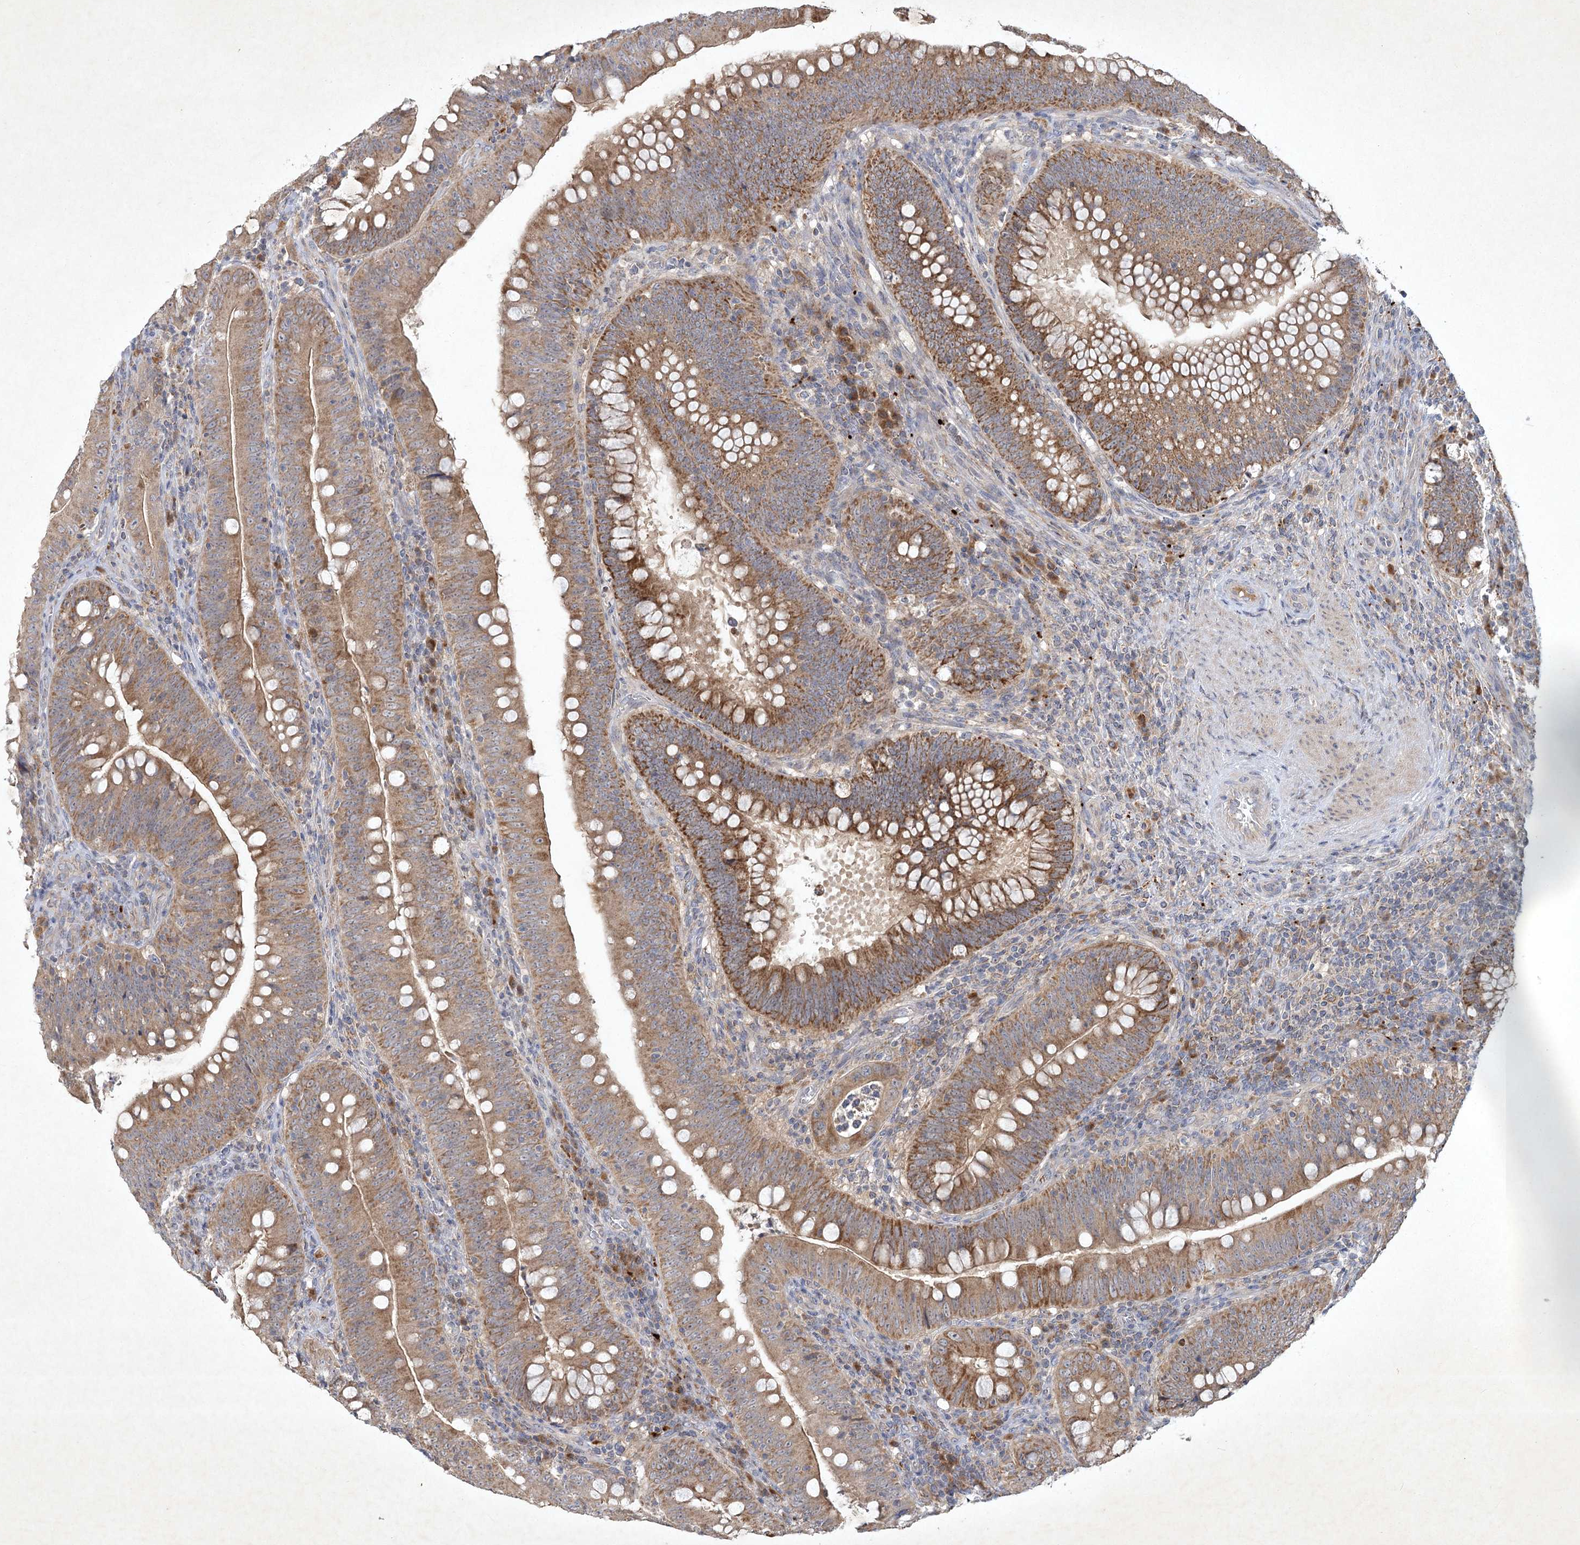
{"staining": {"intensity": "moderate", "quantity": ">75%", "location": "cytoplasmic/membranous"}, "tissue": "colorectal cancer", "cell_type": "Tumor cells", "image_type": "cancer", "snomed": [{"axis": "morphology", "description": "Normal tissue, NOS"}, {"axis": "topography", "description": "Colon"}], "caption": "A medium amount of moderate cytoplasmic/membranous positivity is seen in approximately >75% of tumor cells in colorectal cancer tissue.", "gene": "PYROXD2", "patient": {"sex": "female", "age": 82}}